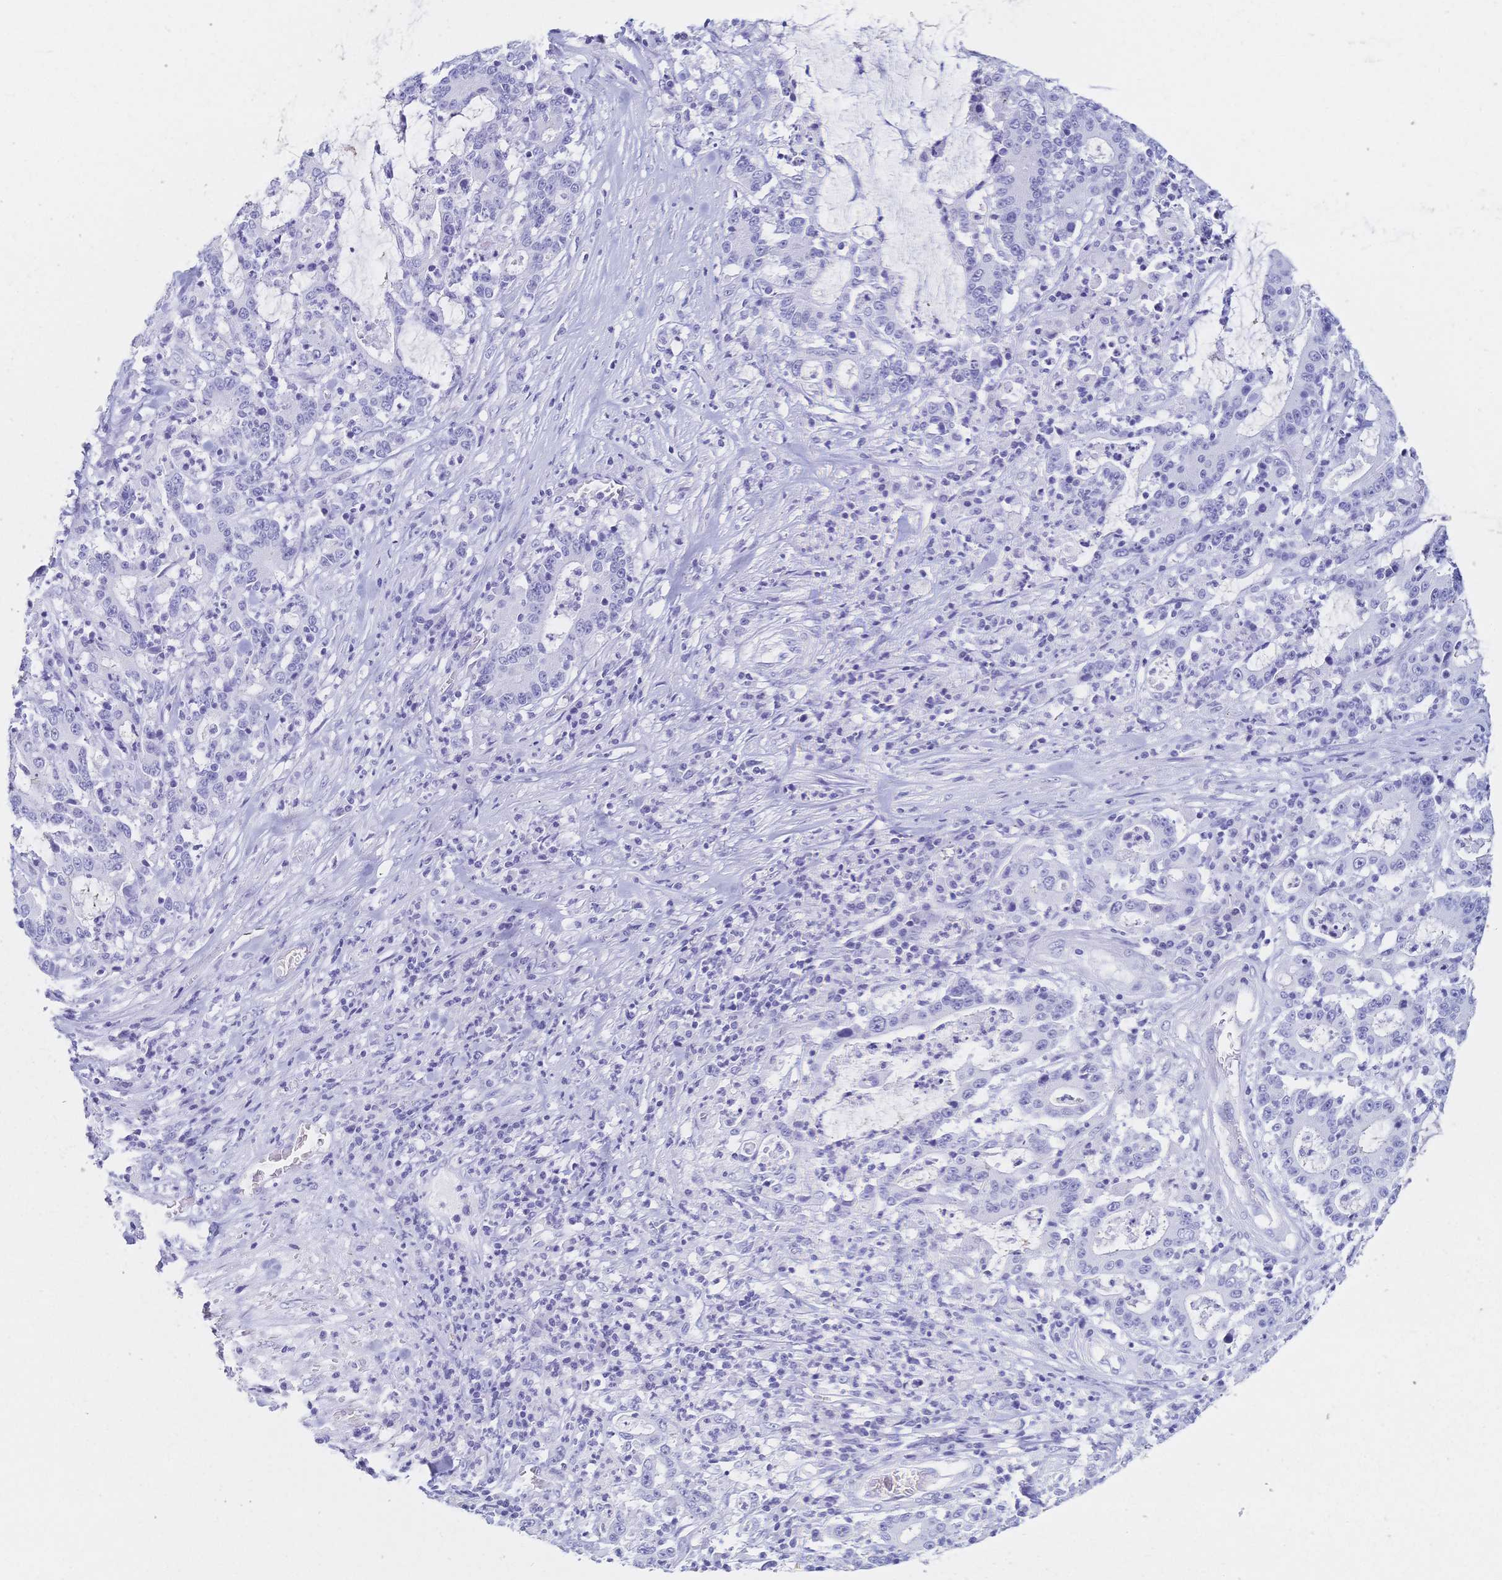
{"staining": {"intensity": "negative", "quantity": "none", "location": "none"}, "tissue": "stomach cancer", "cell_type": "Tumor cells", "image_type": "cancer", "snomed": [{"axis": "morphology", "description": "Adenocarcinoma, NOS"}, {"axis": "topography", "description": "Stomach, upper"}], "caption": "The photomicrograph exhibits no staining of tumor cells in stomach cancer (adenocarcinoma).", "gene": "MEP1B", "patient": {"sex": "male", "age": 68}}